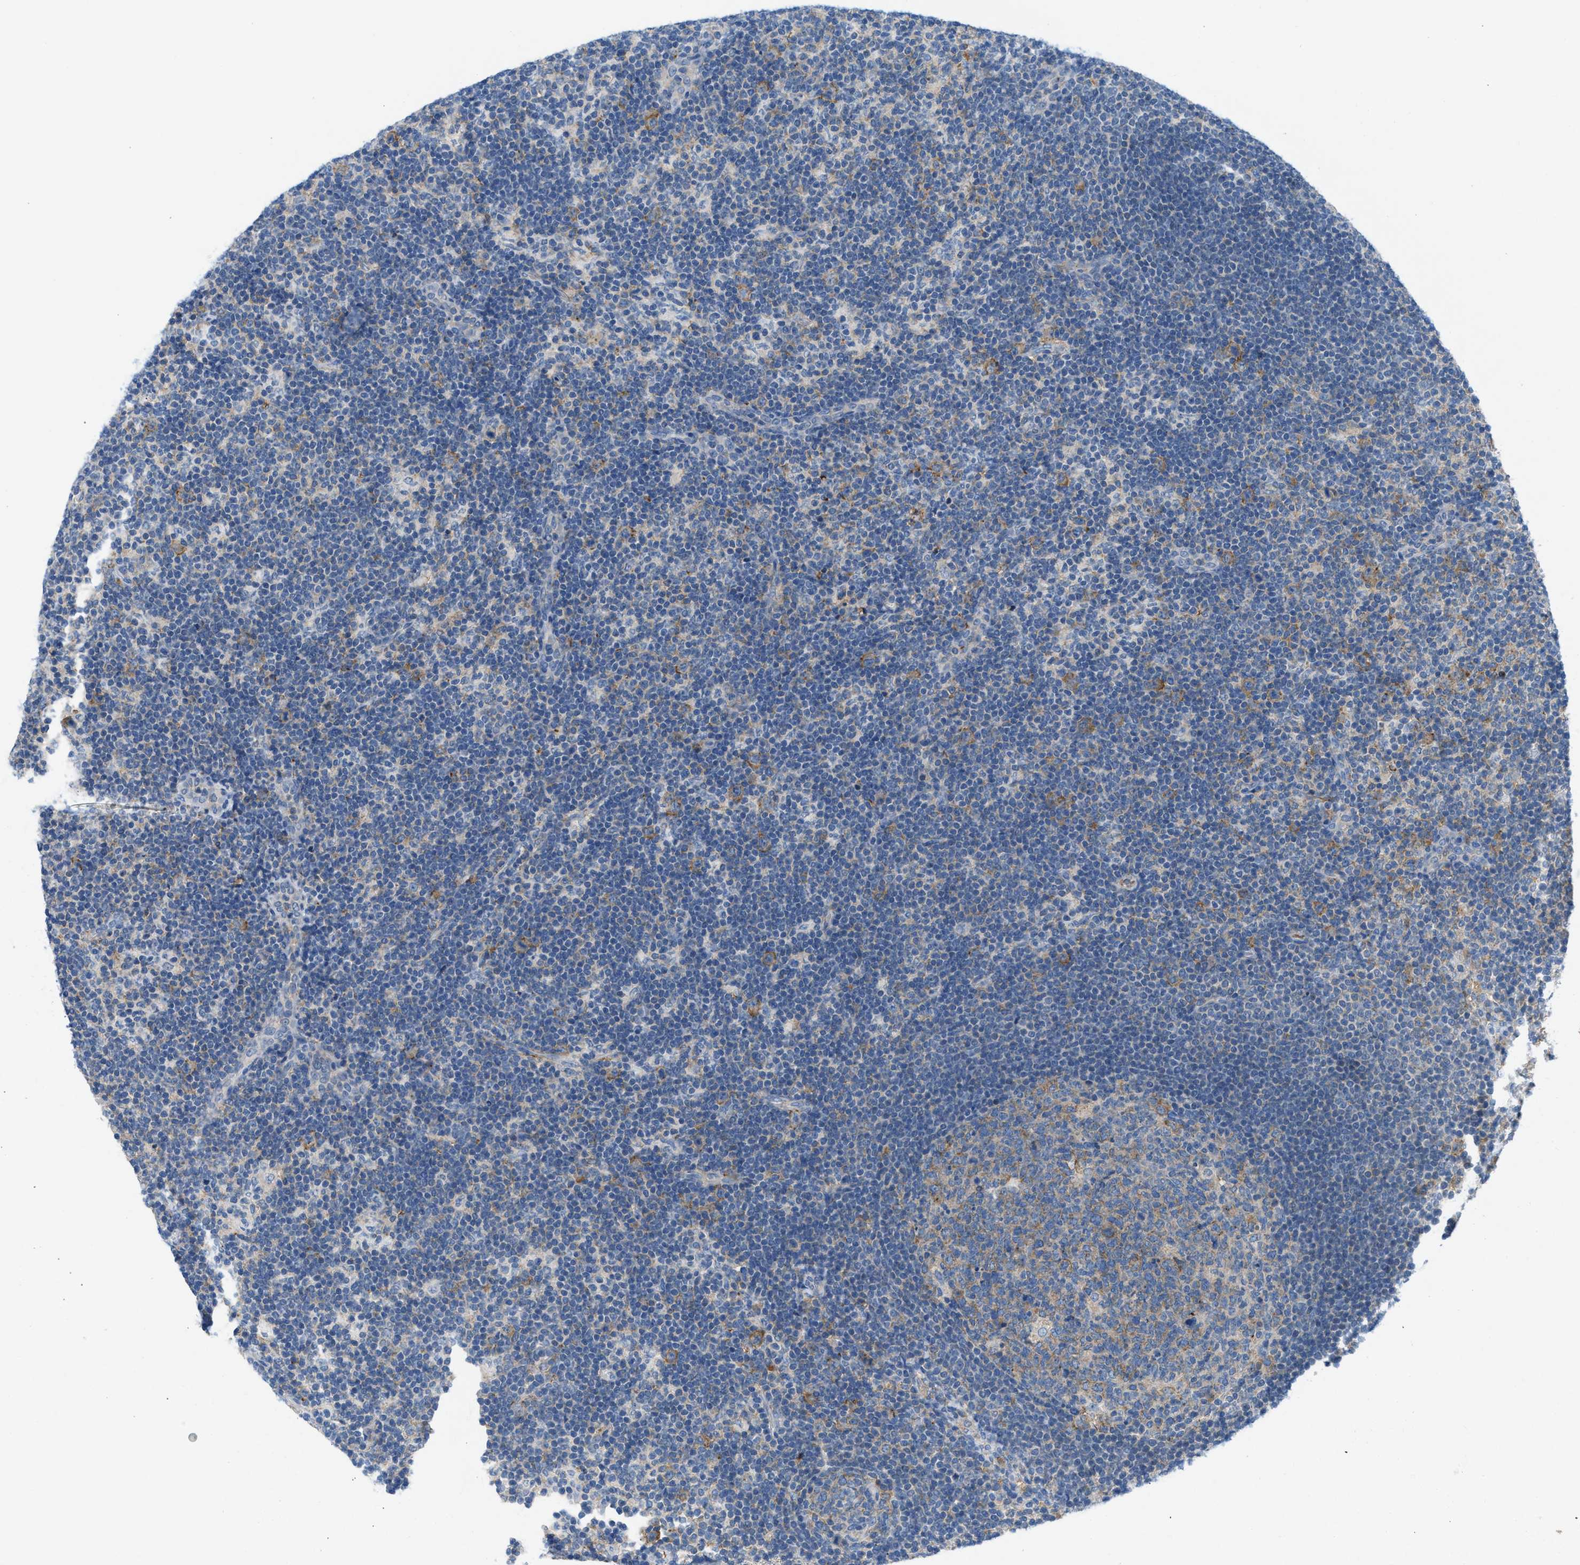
{"staining": {"intensity": "weak", "quantity": "25%-75%", "location": "cytoplasmic/membranous"}, "tissue": "lymph node", "cell_type": "Germinal center cells", "image_type": "normal", "snomed": [{"axis": "morphology", "description": "Normal tissue, NOS"}, {"axis": "morphology", "description": "Carcinoid, malignant, NOS"}, {"axis": "topography", "description": "Lymph node"}], "caption": "Protein positivity by immunohistochemistry reveals weak cytoplasmic/membranous positivity in about 25%-75% of germinal center cells in normal lymph node.", "gene": "BNC2", "patient": {"sex": "male", "age": 47}}